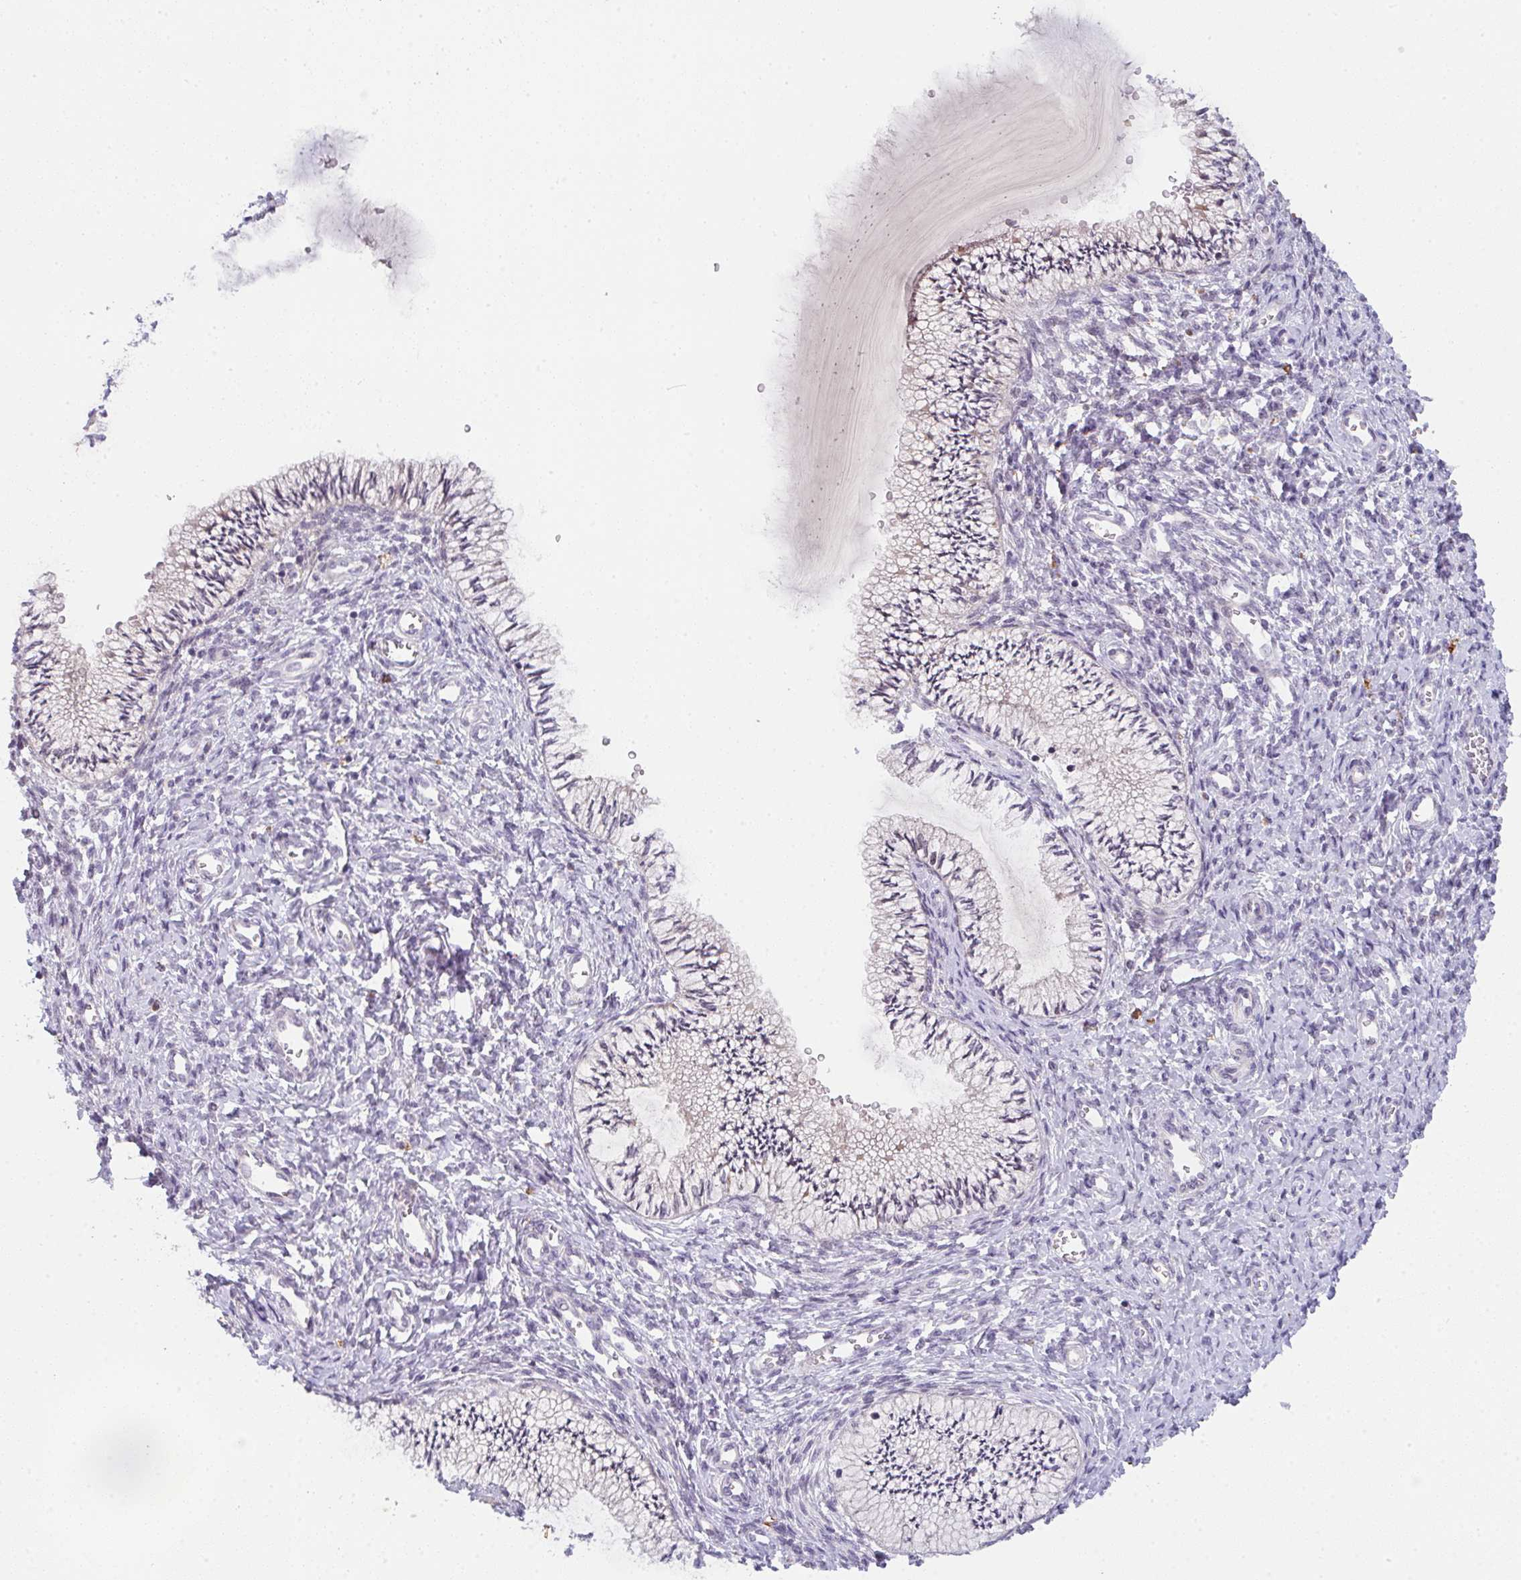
{"staining": {"intensity": "negative", "quantity": "none", "location": "none"}, "tissue": "cervix", "cell_type": "Glandular cells", "image_type": "normal", "snomed": [{"axis": "morphology", "description": "Normal tissue, NOS"}, {"axis": "topography", "description": "Cervix"}], "caption": "An IHC photomicrograph of benign cervix is shown. There is no staining in glandular cells of cervix. The staining is performed using DAB (3,3'-diaminobenzidine) brown chromogen with nuclei counter-stained in using hematoxylin.", "gene": "TNFRSF10A", "patient": {"sex": "female", "age": 24}}